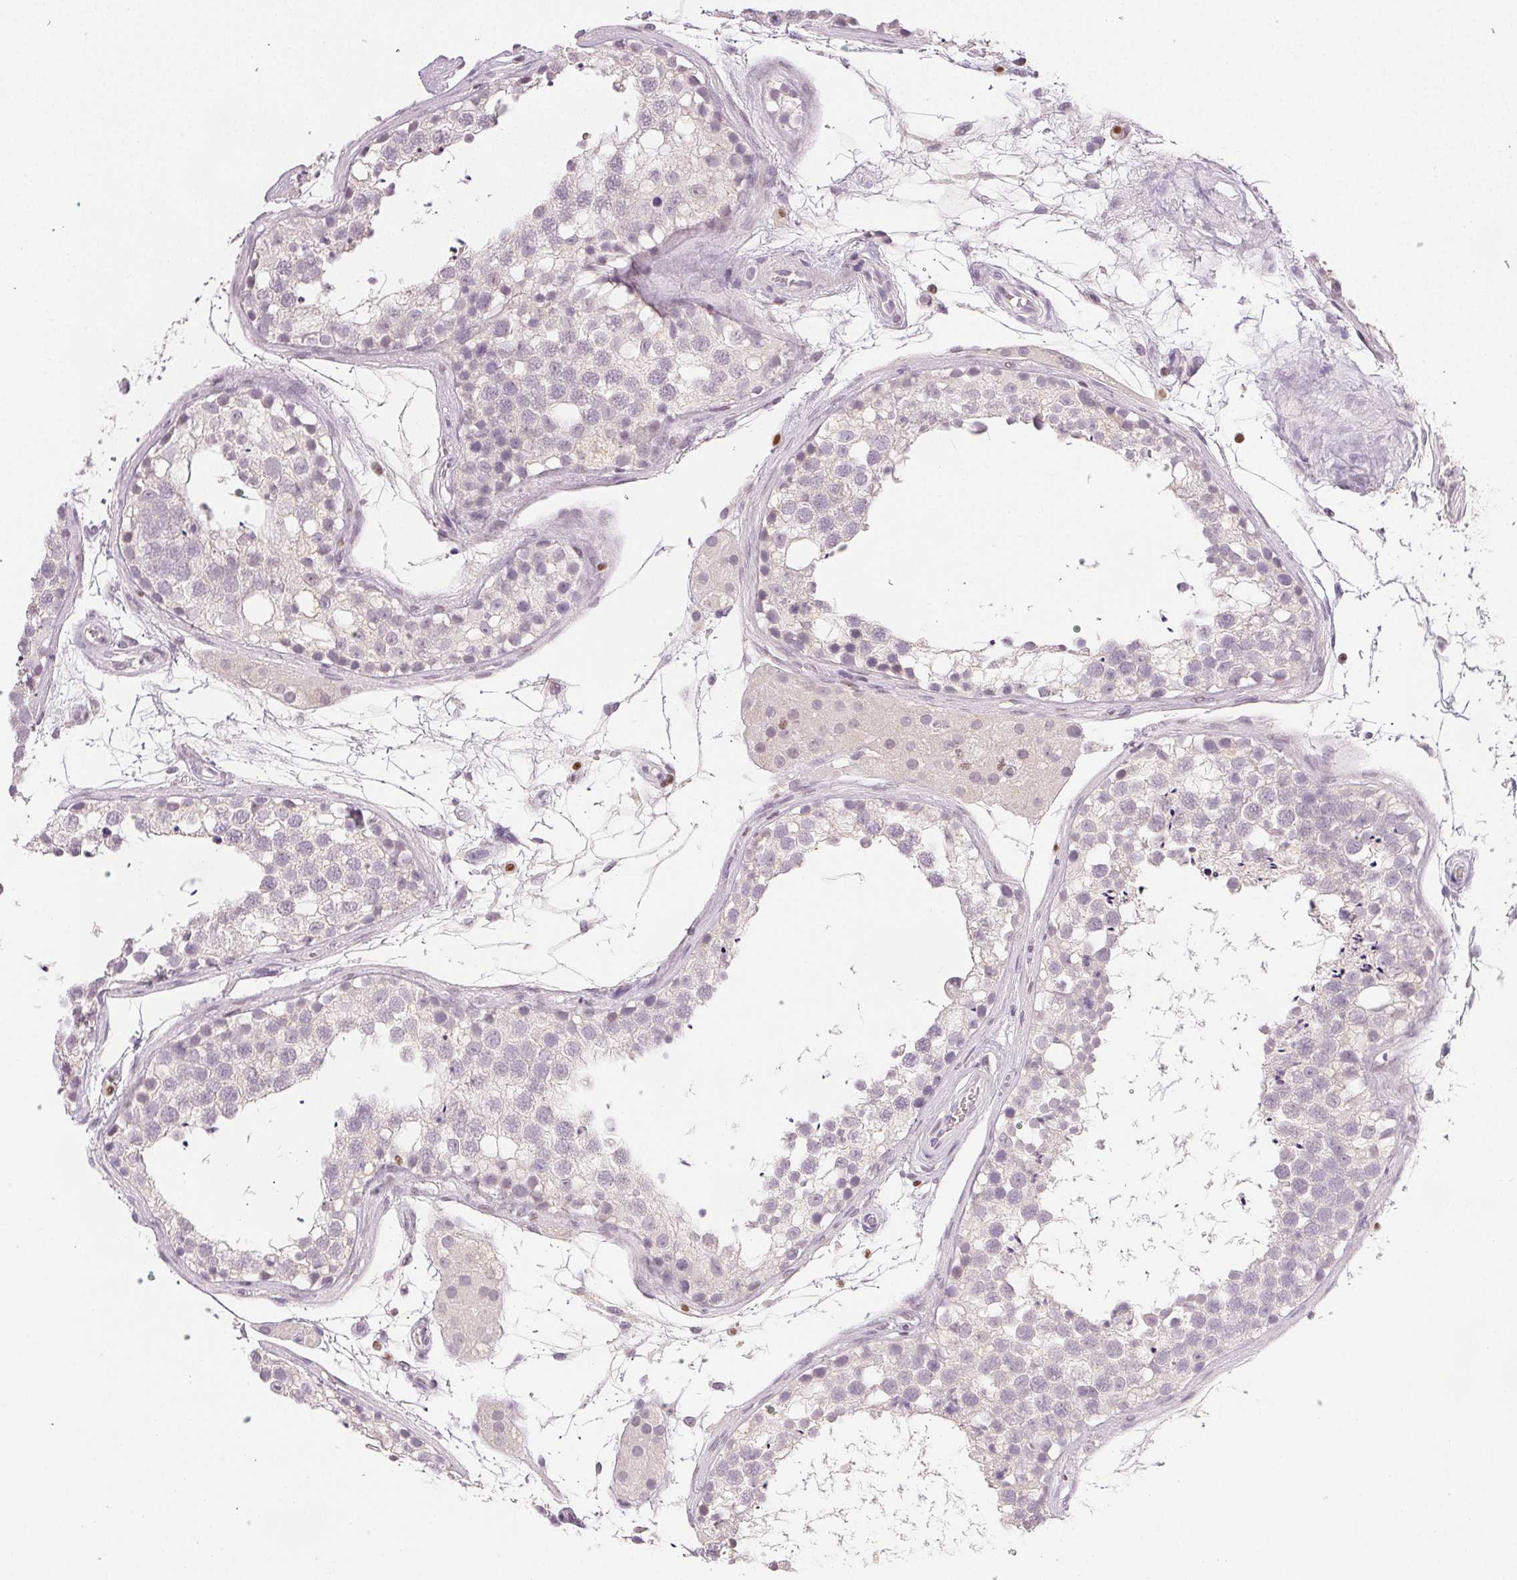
{"staining": {"intensity": "negative", "quantity": "none", "location": "none"}, "tissue": "testis", "cell_type": "Cells in seminiferous ducts", "image_type": "normal", "snomed": [{"axis": "morphology", "description": "Normal tissue, NOS"}, {"axis": "morphology", "description": "Seminoma, NOS"}, {"axis": "topography", "description": "Testis"}], "caption": "DAB immunohistochemical staining of unremarkable human testis reveals no significant expression in cells in seminiferous ducts. (Brightfield microscopy of DAB (3,3'-diaminobenzidine) IHC at high magnification).", "gene": "RUNX2", "patient": {"sex": "male", "age": 65}}